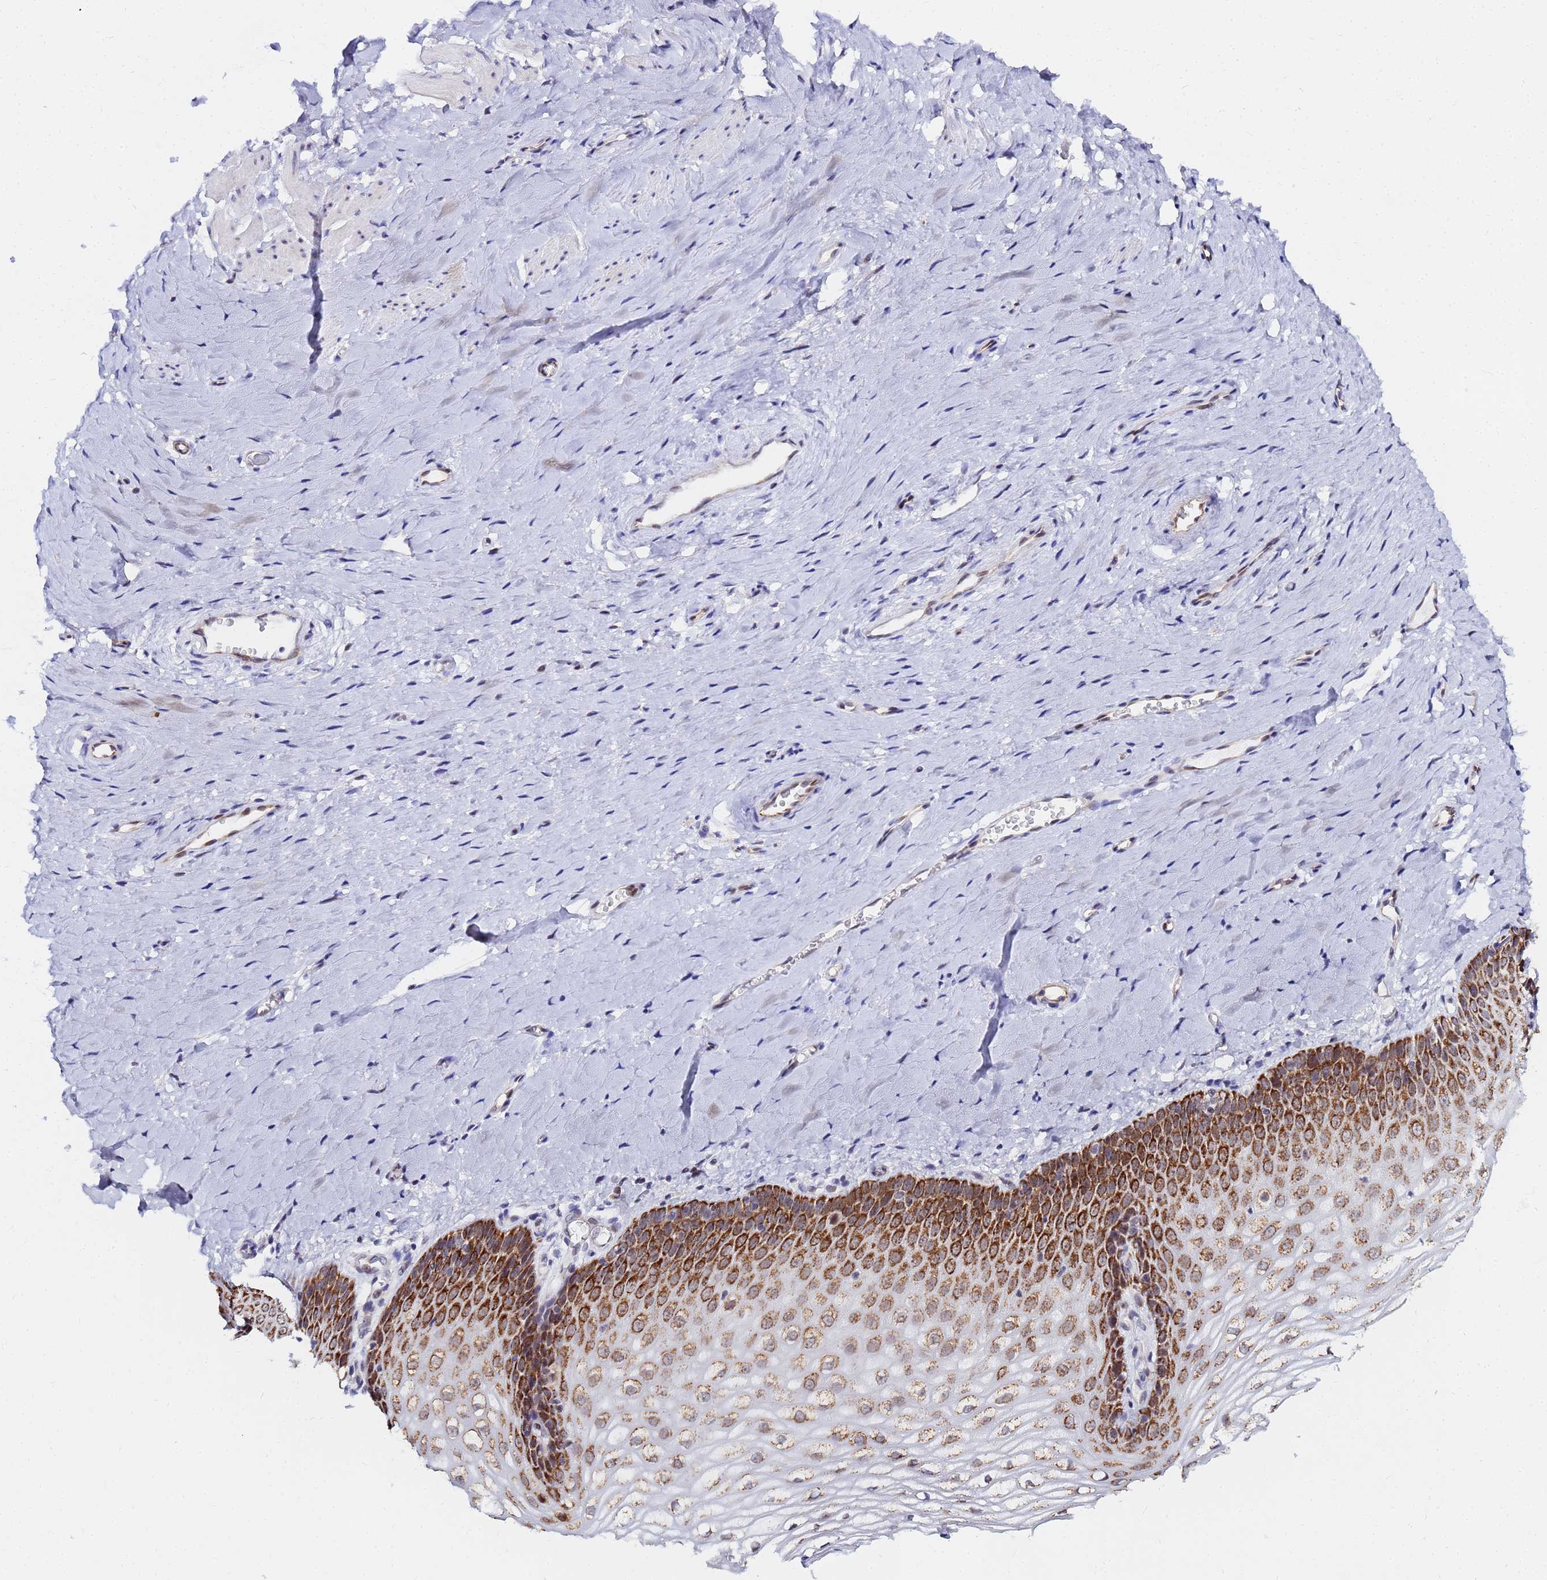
{"staining": {"intensity": "strong", "quantity": "25%-75%", "location": "cytoplasmic/membranous"}, "tissue": "vagina", "cell_type": "Squamous epithelial cells", "image_type": "normal", "snomed": [{"axis": "morphology", "description": "Normal tissue, NOS"}, {"axis": "topography", "description": "Vagina"}], "caption": "Protein staining demonstrates strong cytoplasmic/membranous expression in approximately 25%-75% of squamous epithelial cells in normal vagina.", "gene": "CKMT1A", "patient": {"sex": "female", "age": 65}}